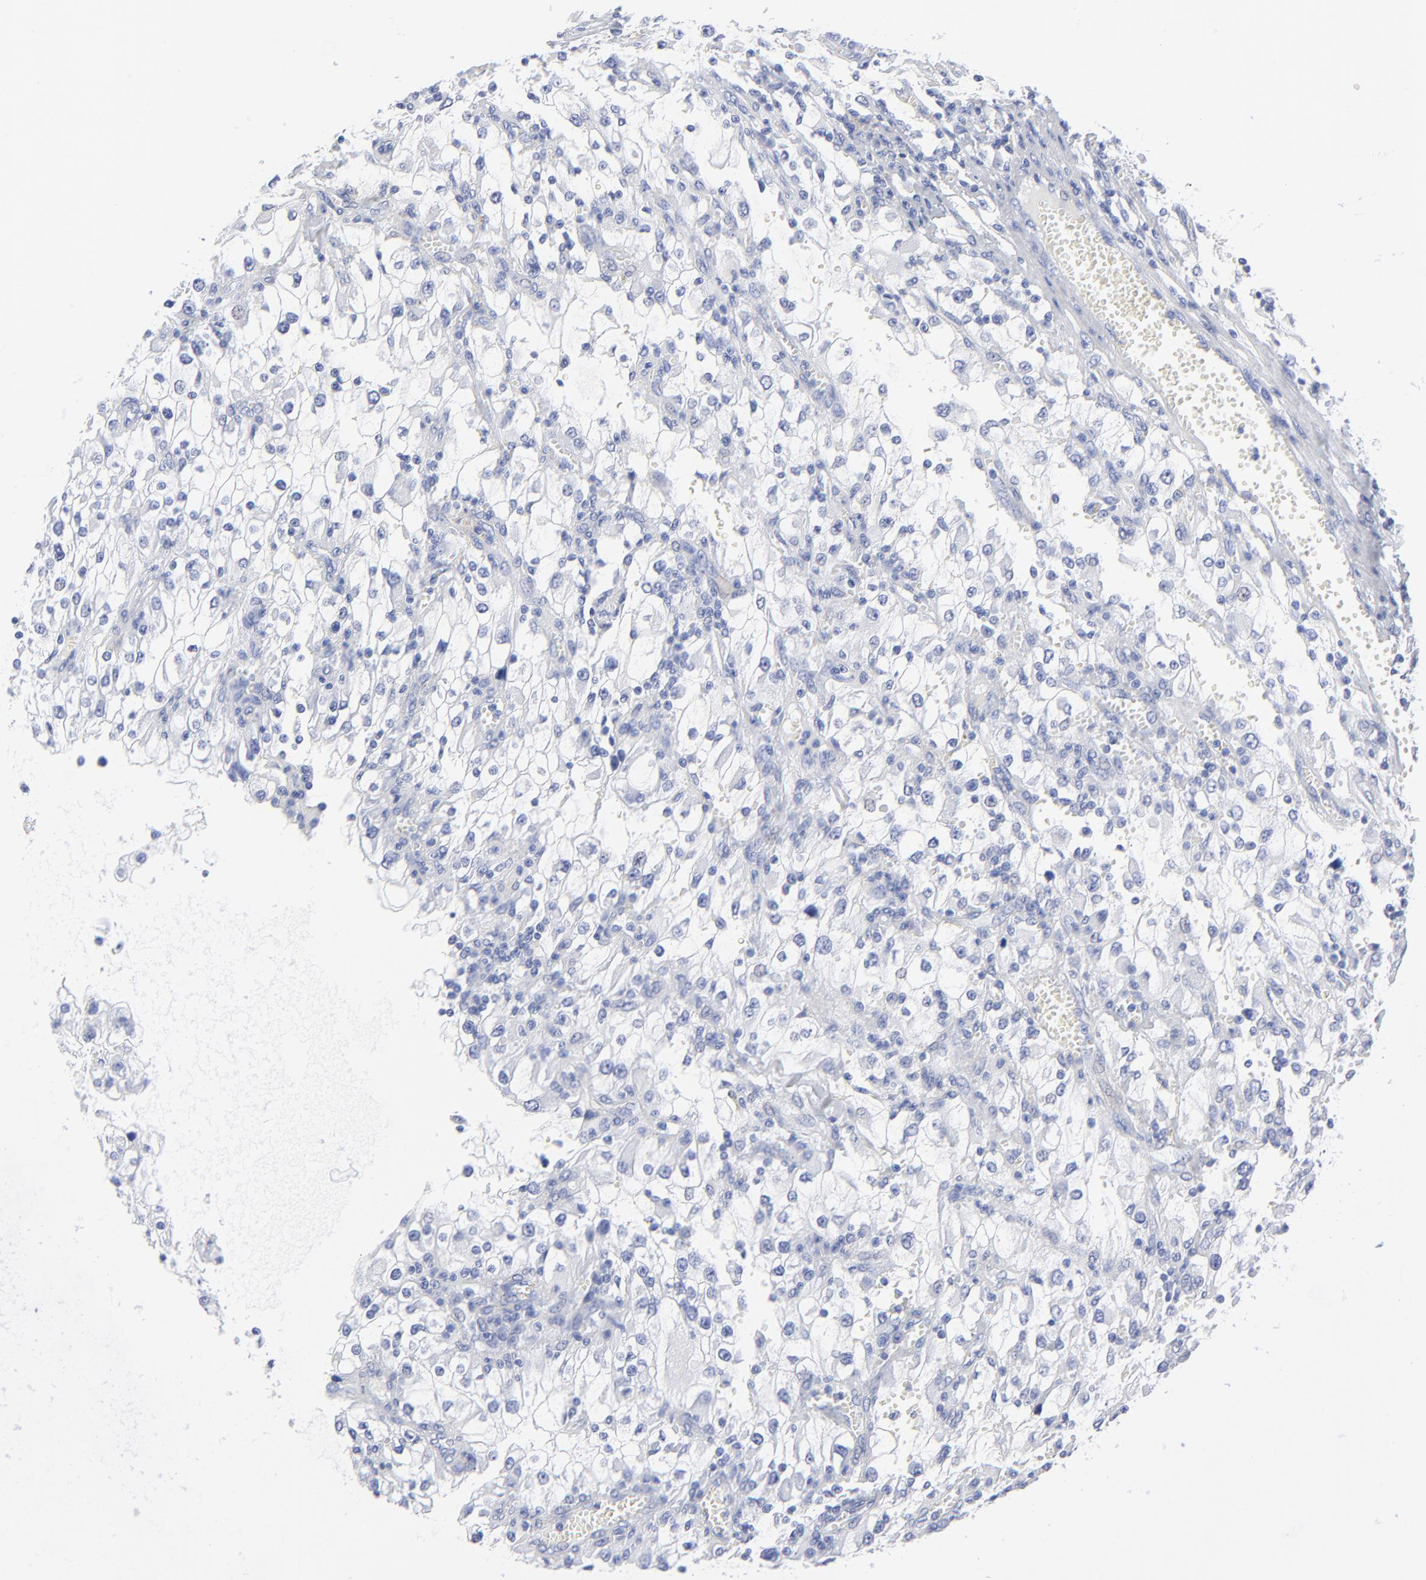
{"staining": {"intensity": "negative", "quantity": "none", "location": "none"}, "tissue": "renal cancer", "cell_type": "Tumor cells", "image_type": "cancer", "snomed": [{"axis": "morphology", "description": "Adenocarcinoma, NOS"}, {"axis": "topography", "description": "Kidney"}], "caption": "Renal cancer (adenocarcinoma) was stained to show a protein in brown. There is no significant staining in tumor cells.", "gene": "CNTN3", "patient": {"sex": "female", "age": 52}}